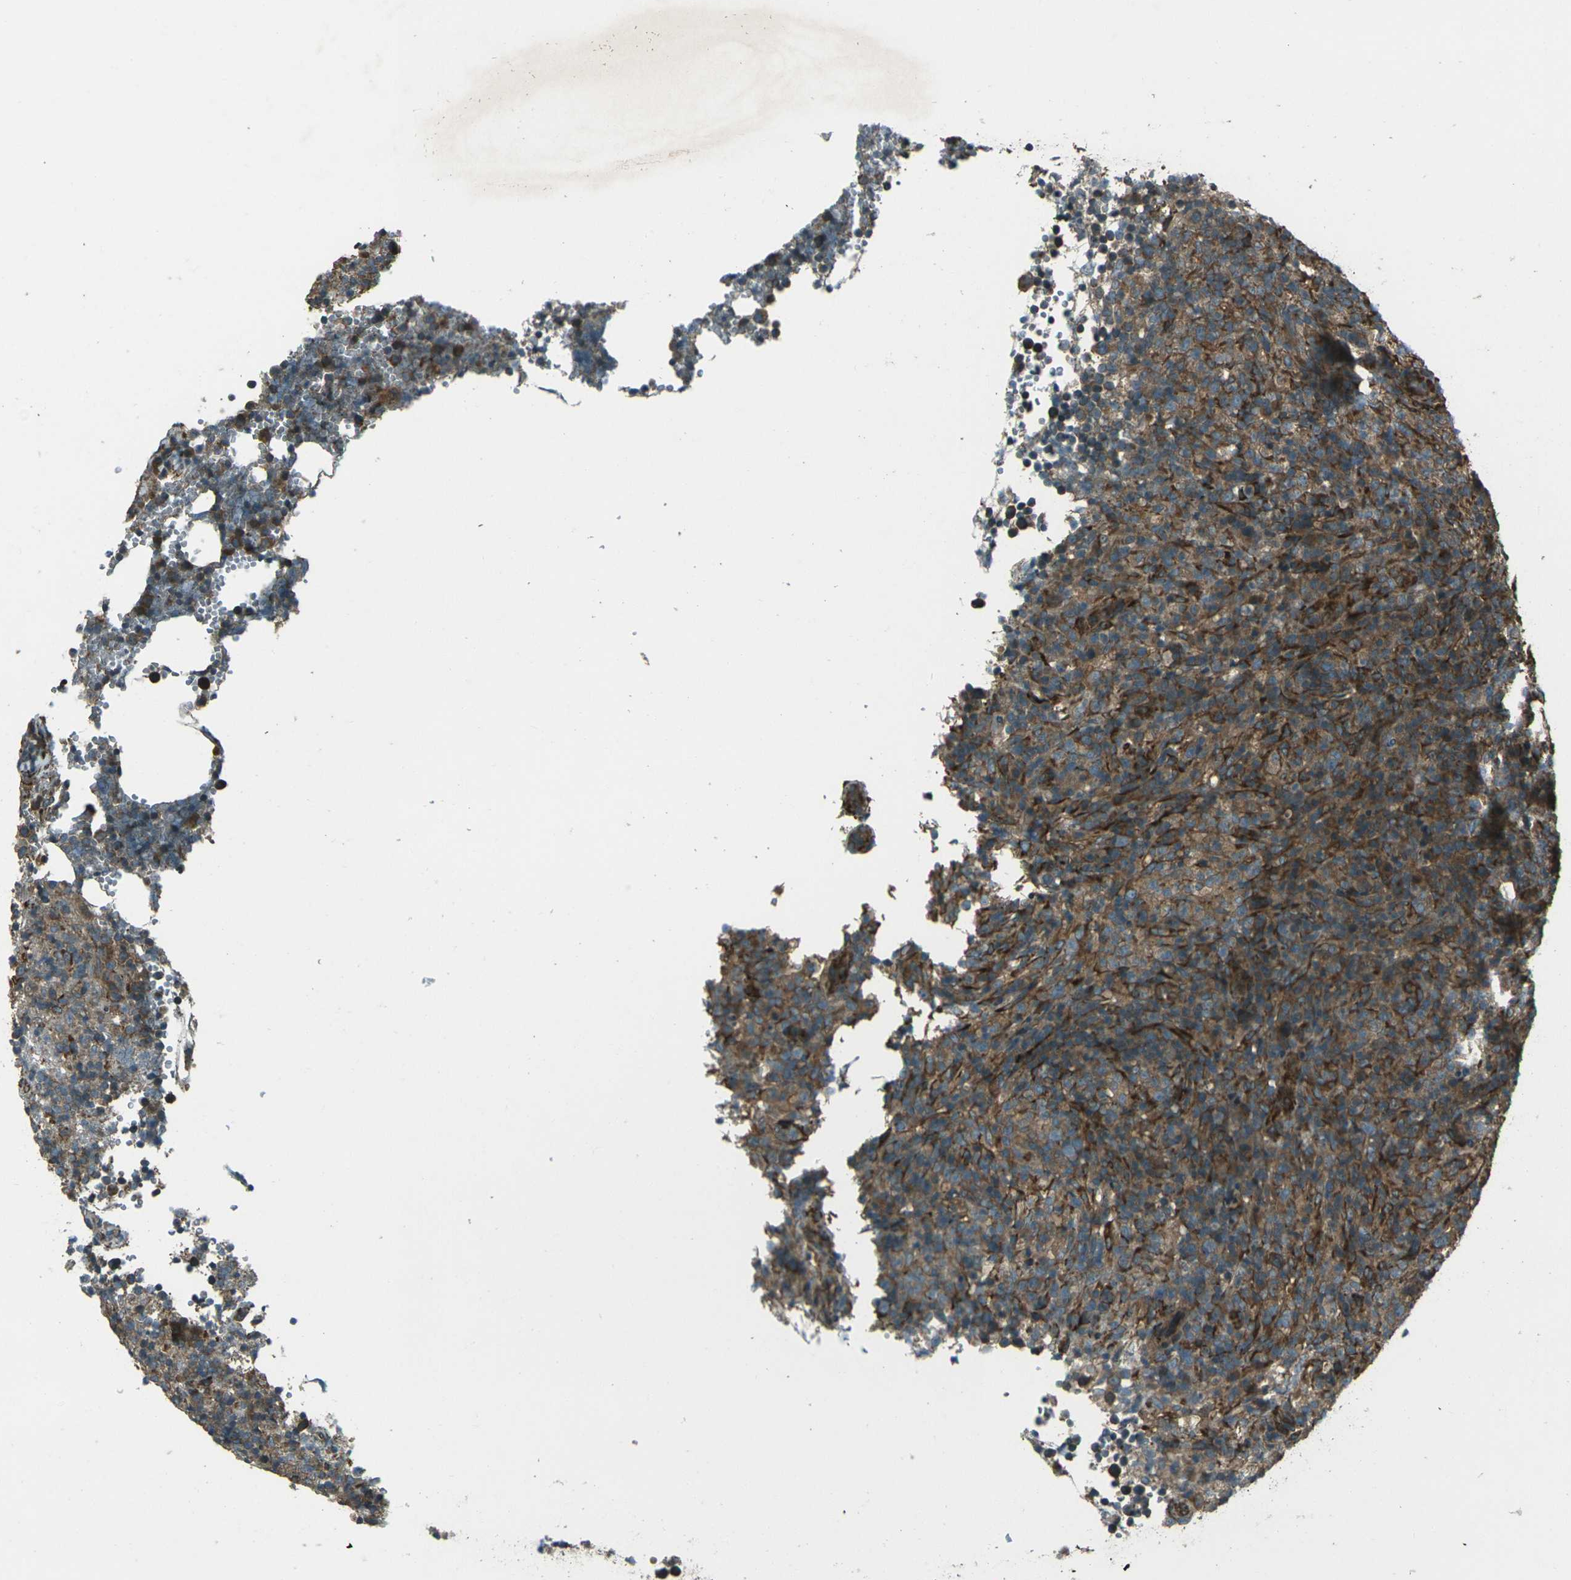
{"staining": {"intensity": "moderate", "quantity": ">75%", "location": "cytoplasmic/membranous"}, "tissue": "lymphoma", "cell_type": "Tumor cells", "image_type": "cancer", "snomed": [{"axis": "morphology", "description": "Malignant lymphoma, non-Hodgkin's type, High grade"}, {"axis": "topography", "description": "Lymph node"}], "caption": "Protein staining of lymphoma tissue shows moderate cytoplasmic/membranous staining in approximately >75% of tumor cells.", "gene": "LSMEM1", "patient": {"sex": "female", "age": 76}}